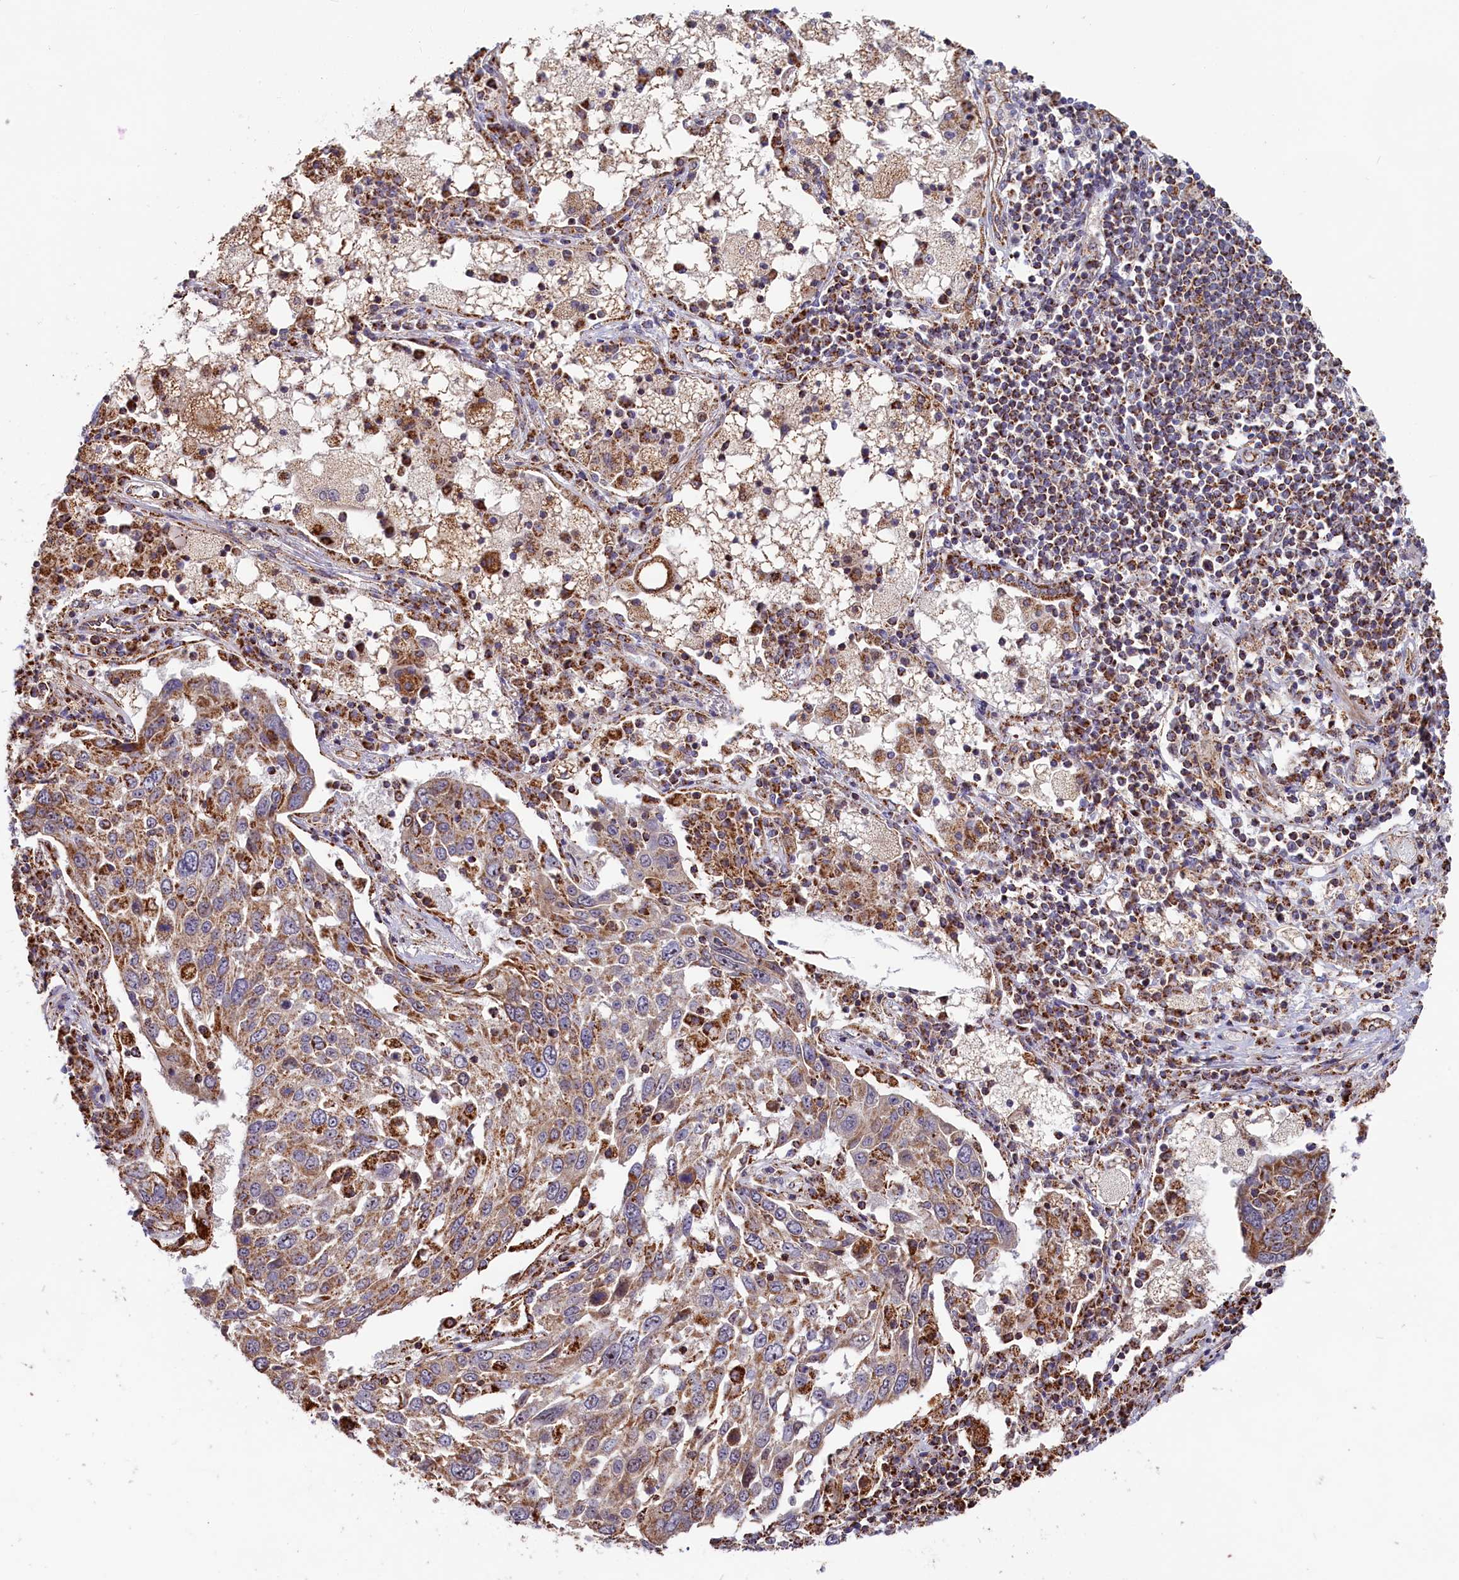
{"staining": {"intensity": "moderate", "quantity": ">75%", "location": "cytoplasmic/membranous"}, "tissue": "lung cancer", "cell_type": "Tumor cells", "image_type": "cancer", "snomed": [{"axis": "morphology", "description": "Squamous cell carcinoma, NOS"}, {"axis": "topography", "description": "Lung"}], "caption": "IHC (DAB) staining of lung squamous cell carcinoma reveals moderate cytoplasmic/membranous protein positivity in approximately >75% of tumor cells.", "gene": "MACROD1", "patient": {"sex": "male", "age": 65}}